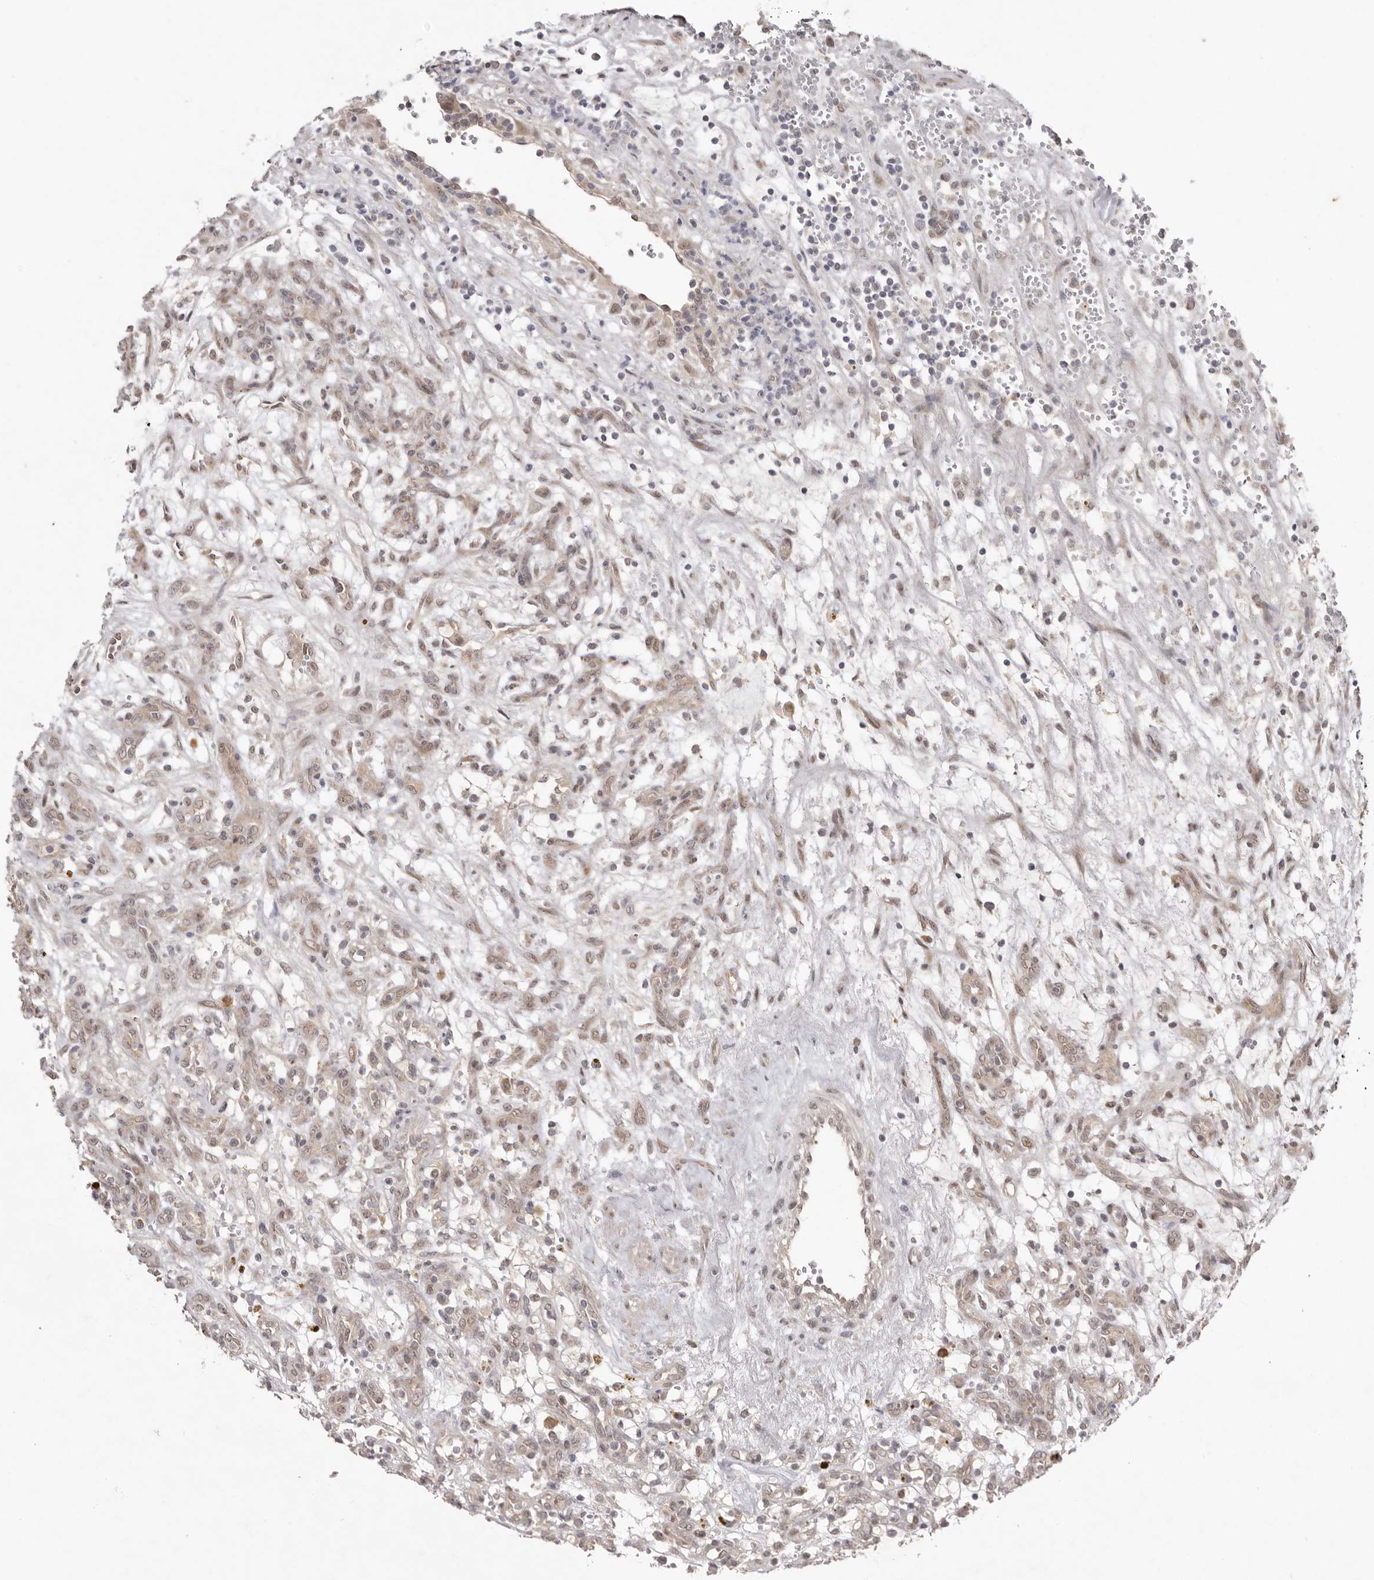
{"staining": {"intensity": "weak", "quantity": "25%-75%", "location": "cytoplasmic/membranous"}, "tissue": "renal cancer", "cell_type": "Tumor cells", "image_type": "cancer", "snomed": [{"axis": "morphology", "description": "Adenocarcinoma, NOS"}, {"axis": "topography", "description": "Kidney"}], "caption": "Renal adenocarcinoma stained for a protein demonstrates weak cytoplasmic/membranous positivity in tumor cells. The staining was performed using DAB to visualize the protein expression in brown, while the nuclei were stained in blue with hematoxylin (Magnification: 20x).", "gene": "NSUN4", "patient": {"sex": "female", "age": 57}}